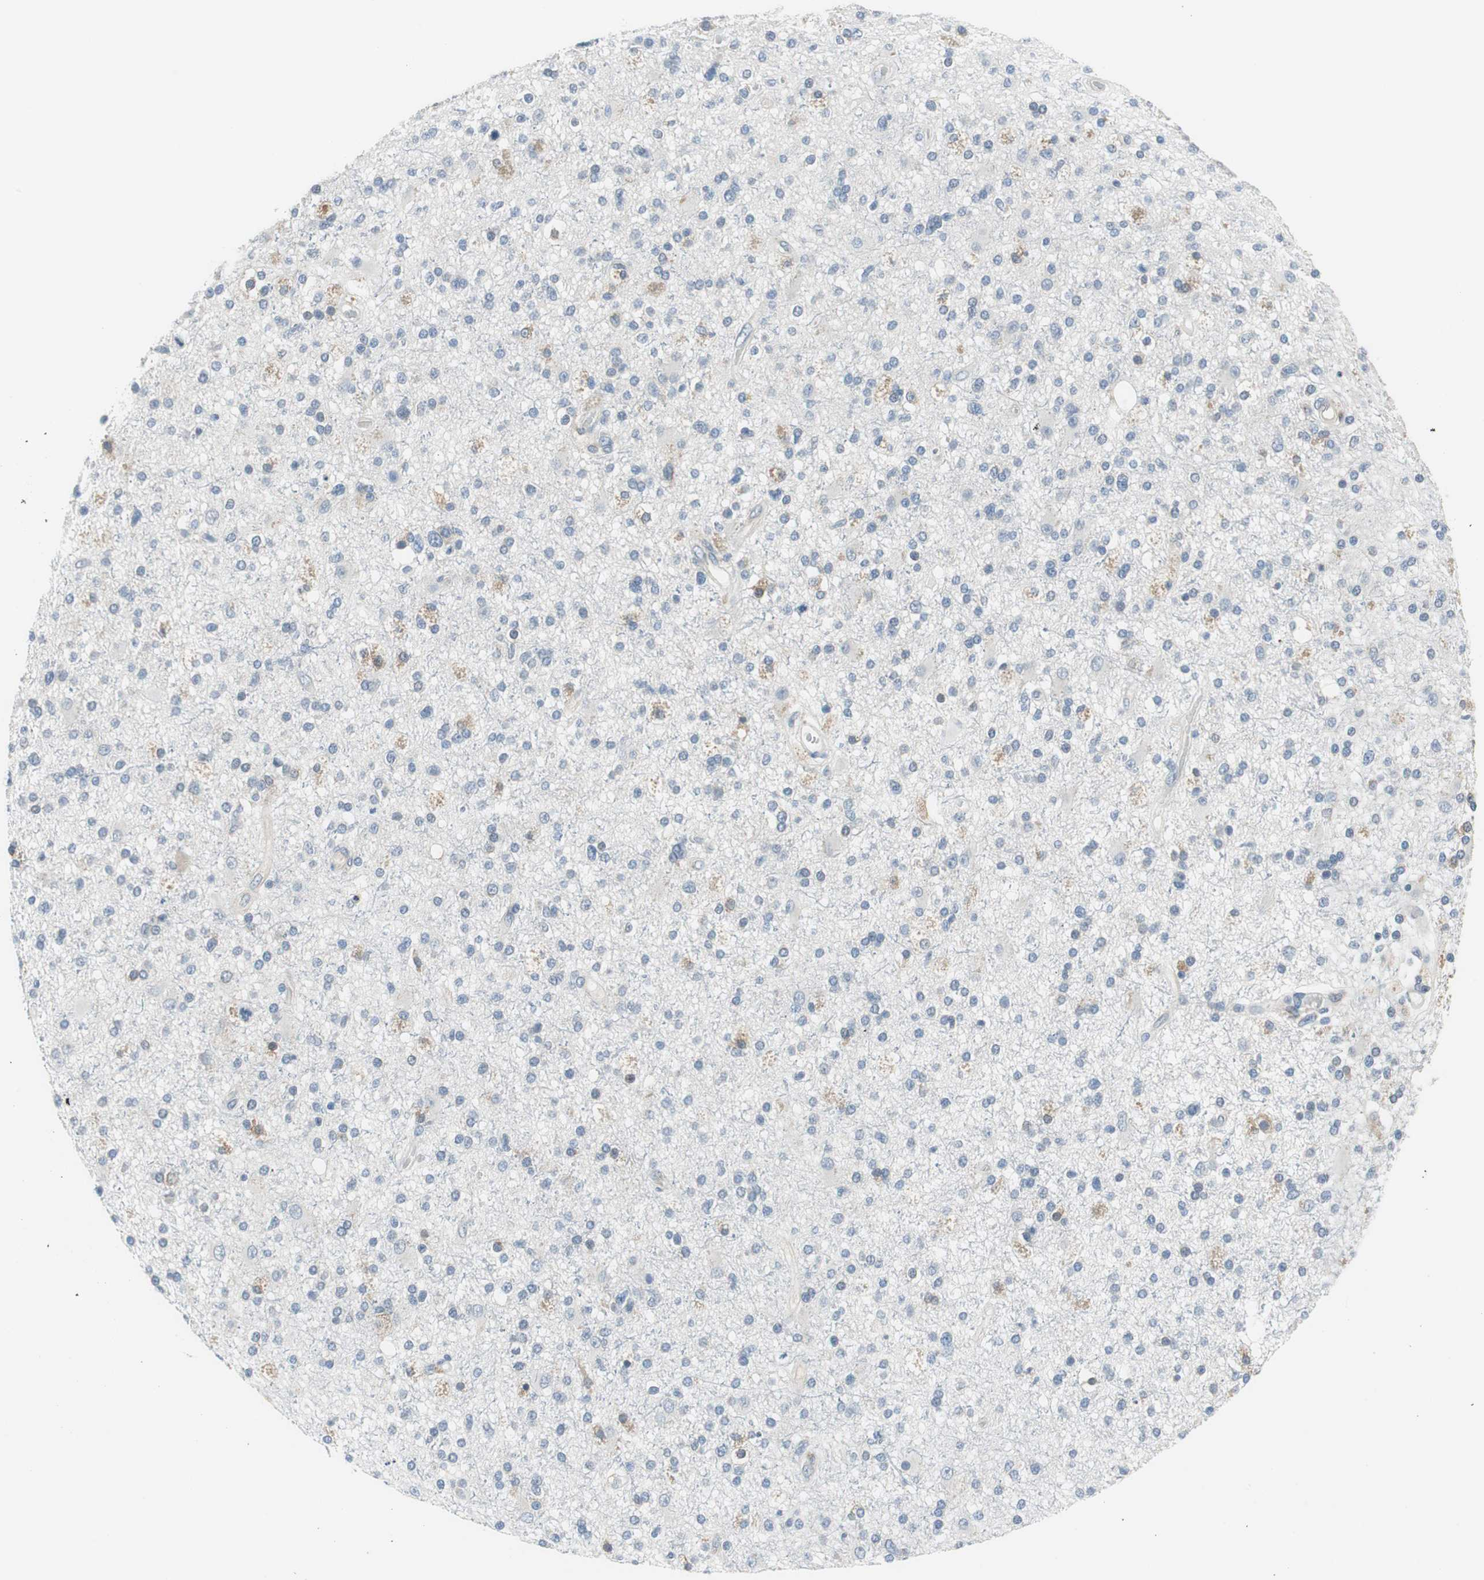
{"staining": {"intensity": "moderate", "quantity": "<25%", "location": "cytoplasmic/membranous"}, "tissue": "glioma", "cell_type": "Tumor cells", "image_type": "cancer", "snomed": [{"axis": "morphology", "description": "Glioma, malignant, High grade"}, {"axis": "topography", "description": "Brain"}], "caption": "An IHC image of neoplastic tissue is shown. Protein staining in brown shows moderate cytoplasmic/membranous positivity in high-grade glioma (malignant) within tumor cells.", "gene": "PLAA", "patient": {"sex": "male", "age": 33}}